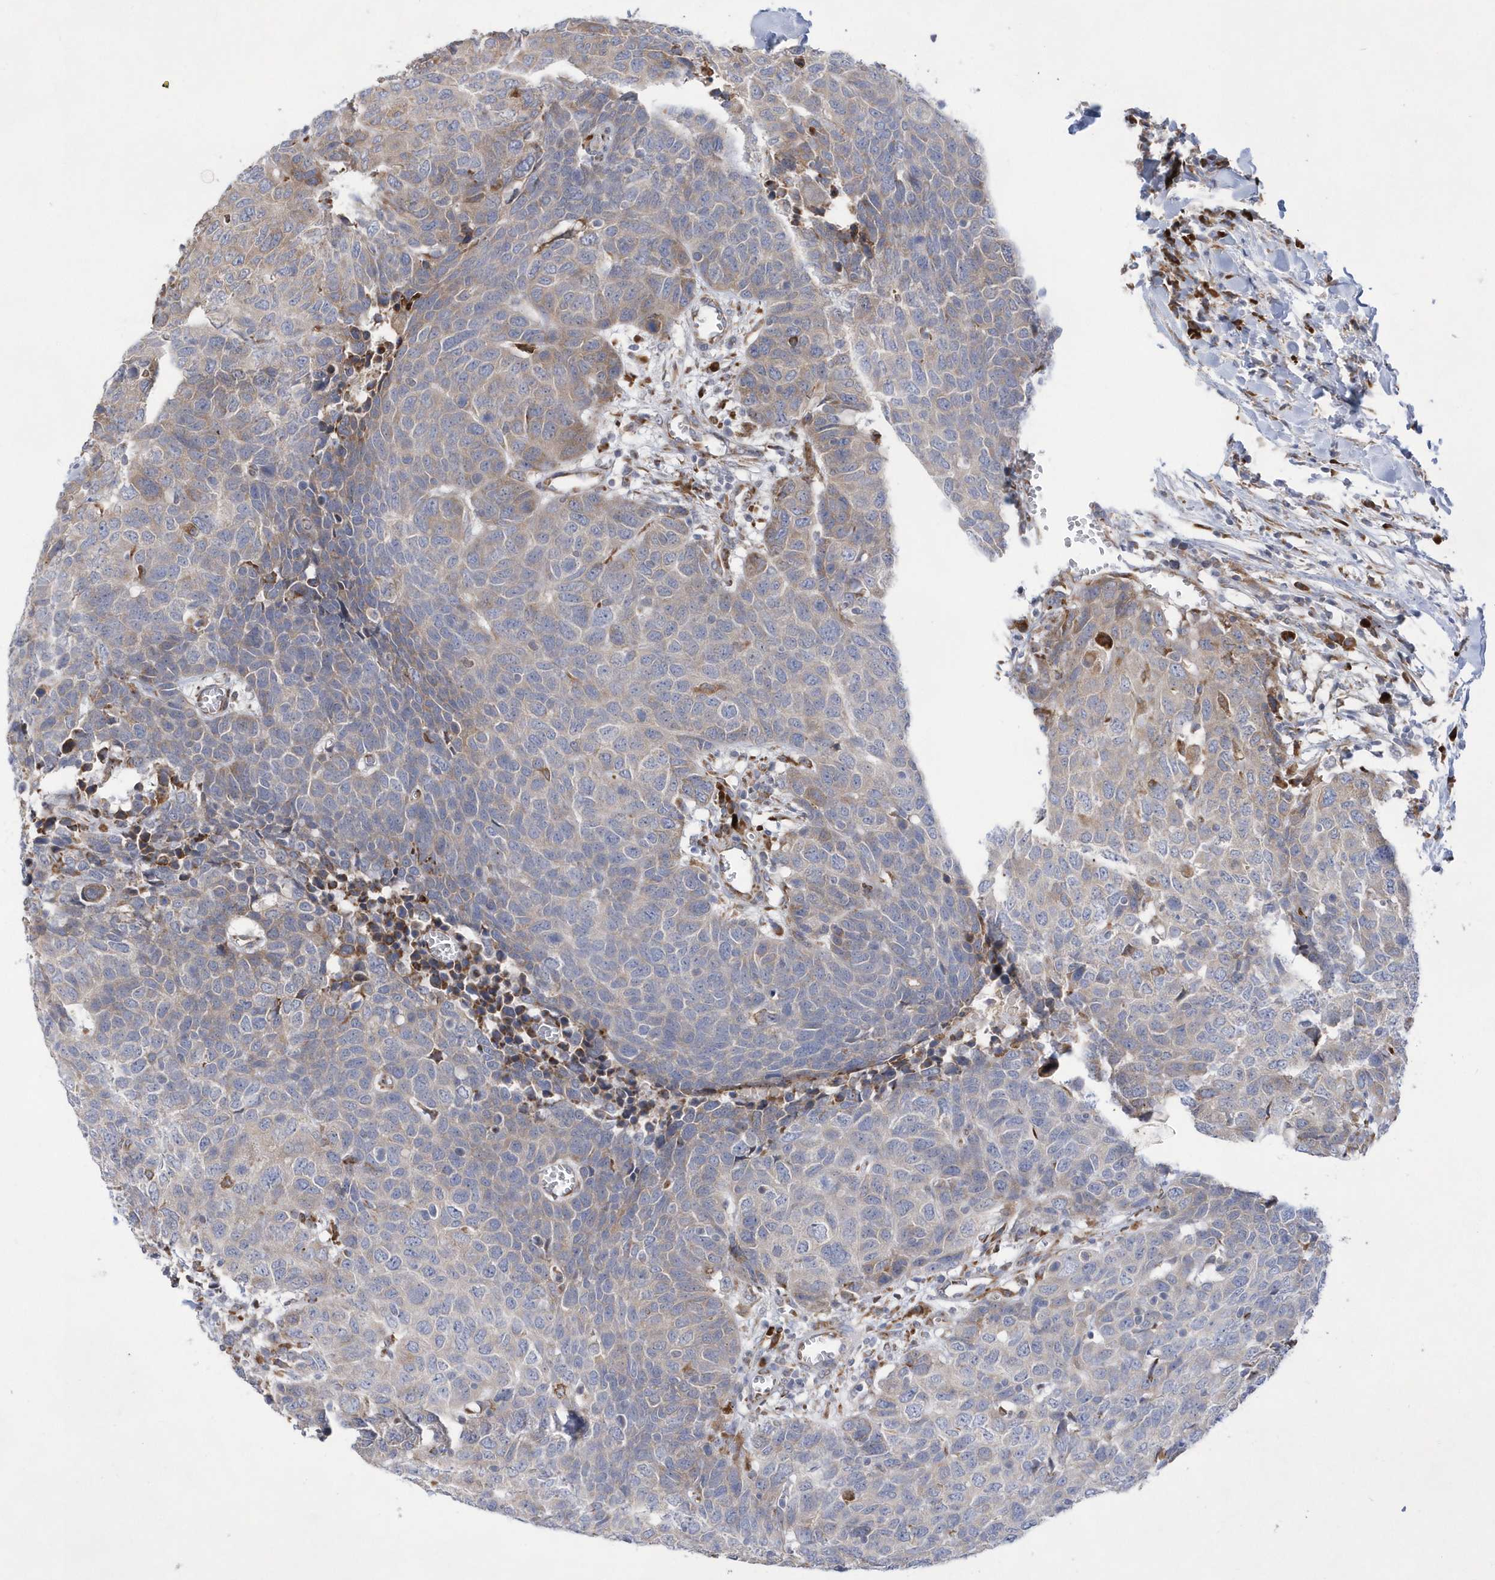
{"staining": {"intensity": "weak", "quantity": "<25%", "location": "cytoplasmic/membranous"}, "tissue": "head and neck cancer", "cell_type": "Tumor cells", "image_type": "cancer", "snomed": [{"axis": "morphology", "description": "Squamous cell carcinoma, NOS"}, {"axis": "topography", "description": "Head-Neck"}], "caption": "A micrograph of human squamous cell carcinoma (head and neck) is negative for staining in tumor cells.", "gene": "MED31", "patient": {"sex": "male", "age": 66}}